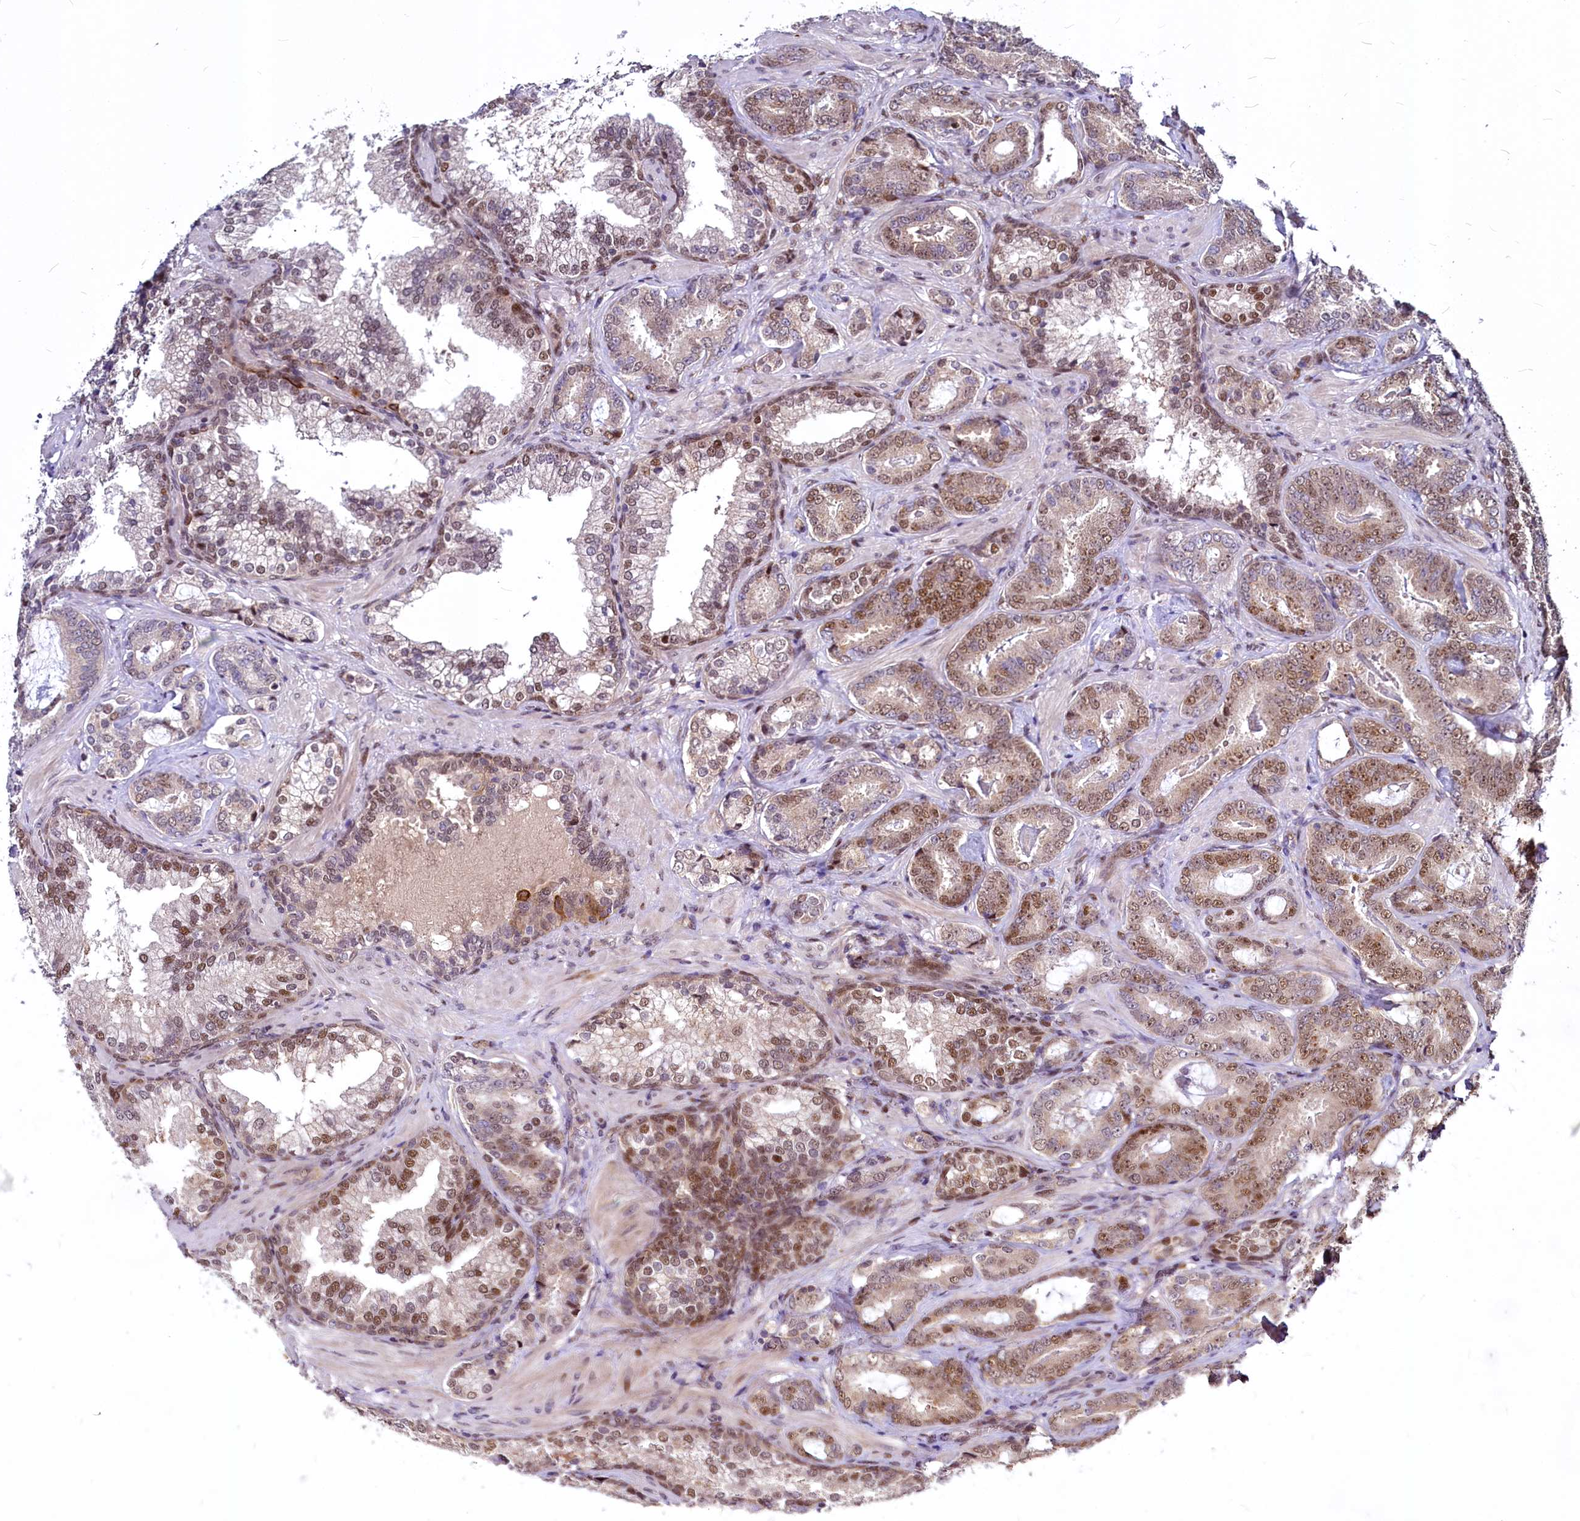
{"staining": {"intensity": "moderate", "quantity": ">75%", "location": "nuclear"}, "tissue": "prostate cancer", "cell_type": "Tumor cells", "image_type": "cancer", "snomed": [{"axis": "morphology", "description": "Adenocarcinoma, Low grade"}, {"axis": "topography", "description": "Prostate"}], "caption": "Immunohistochemistry of prostate cancer (low-grade adenocarcinoma) exhibits medium levels of moderate nuclear staining in approximately >75% of tumor cells.", "gene": "MAML2", "patient": {"sex": "male", "age": 60}}